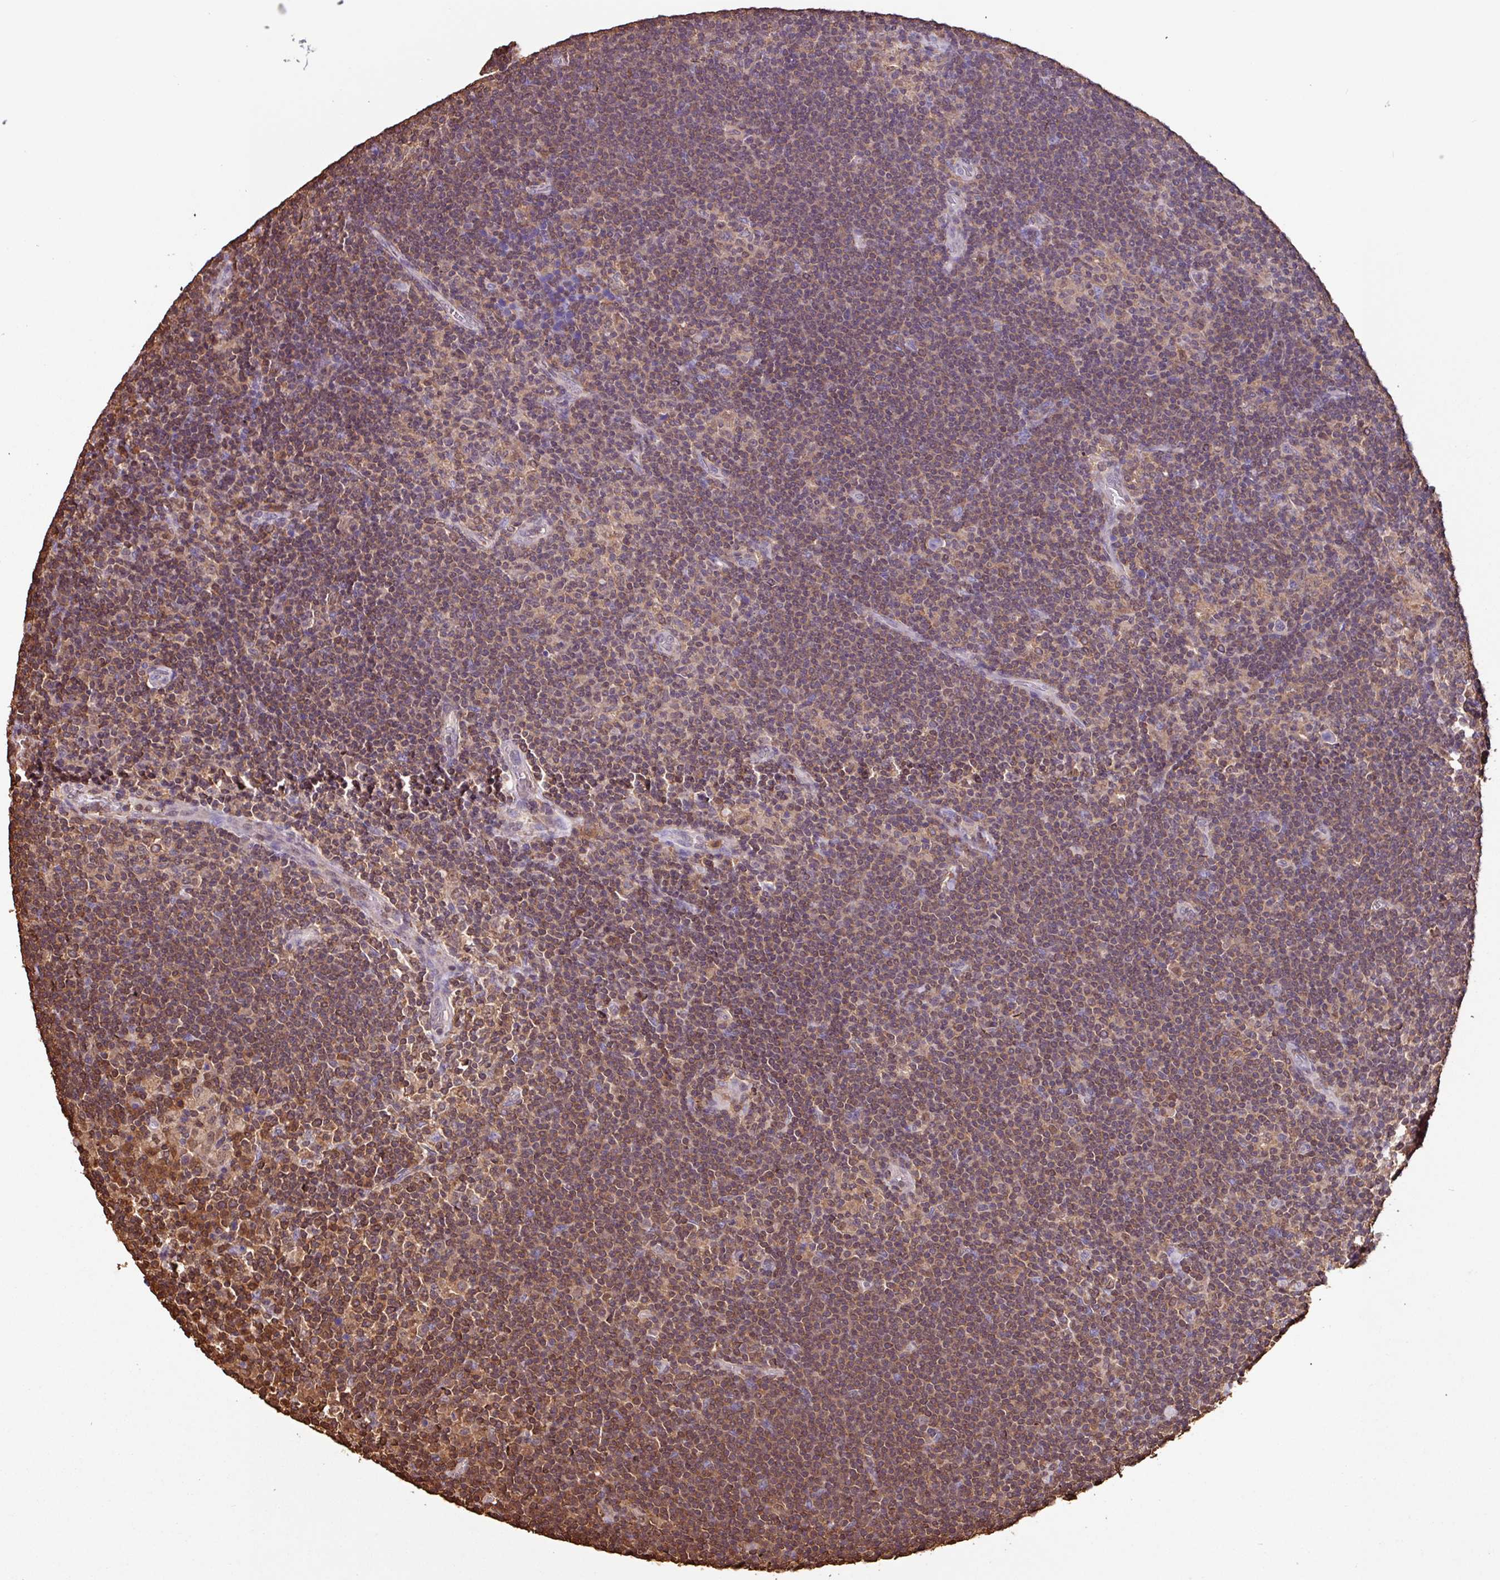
{"staining": {"intensity": "negative", "quantity": "none", "location": "none"}, "tissue": "lymphoma", "cell_type": "Tumor cells", "image_type": "cancer", "snomed": [{"axis": "morphology", "description": "Hodgkin's disease, NOS"}, {"axis": "topography", "description": "Lymph node"}], "caption": "A photomicrograph of human lymphoma is negative for staining in tumor cells.", "gene": "ARHGDIB", "patient": {"sex": "female", "age": 57}}